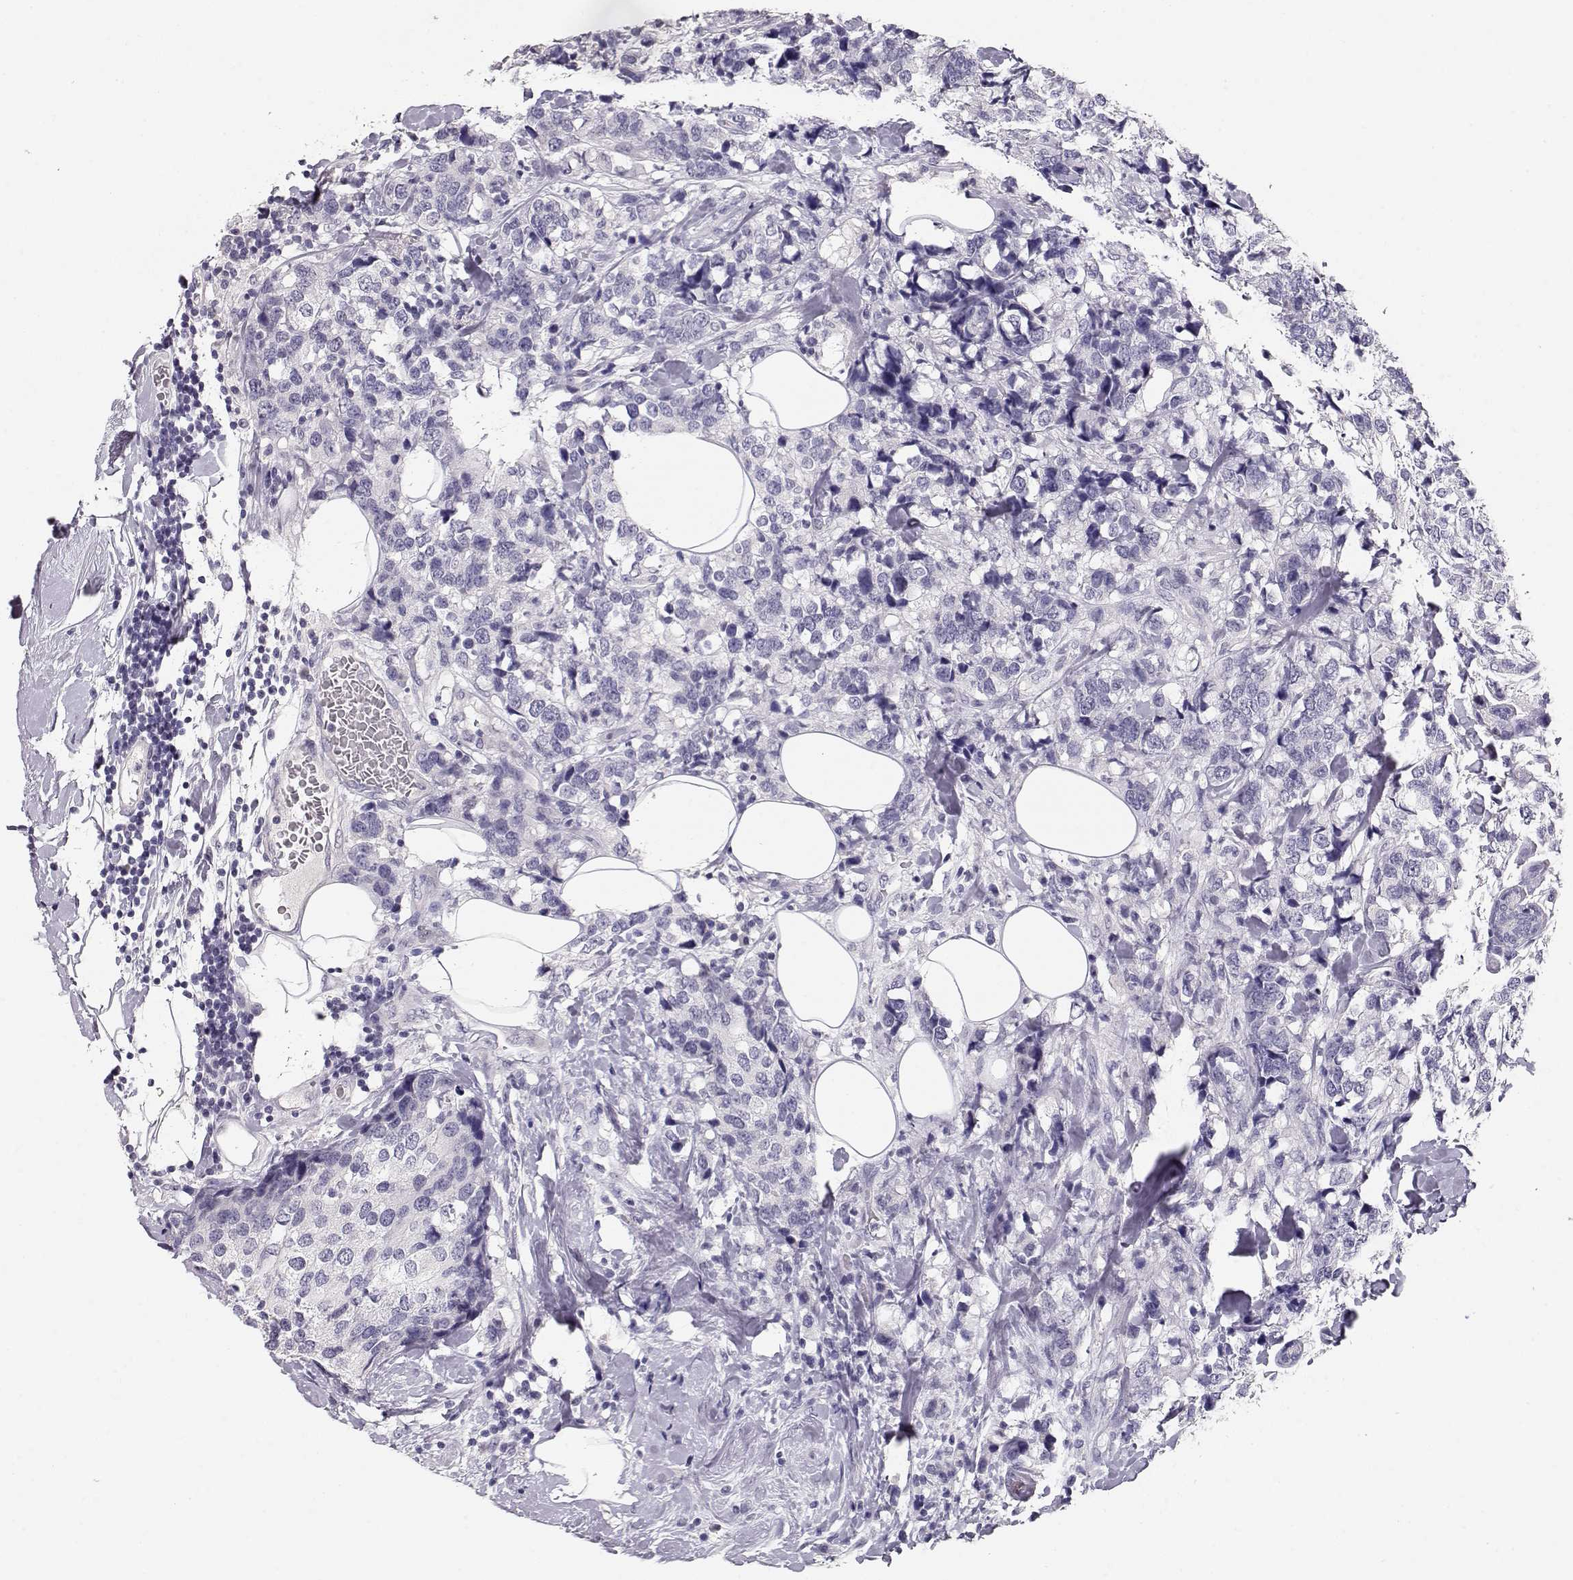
{"staining": {"intensity": "negative", "quantity": "none", "location": "none"}, "tissue": "breast cancer", "cell_type": "Tumor cells", "image_type": "cancer", "snomed": [{"axis": "morphology", "description": "Lobular carcinoma"}, {"axis": "topography", "description": "Breast"}], "caption": "Immunohistochemistry of breast cancer (lobular carcinoma) shows no expression in tumor cells.", "gene": "MAGEC1", "patient": {"sex": "female", "age": 59}}